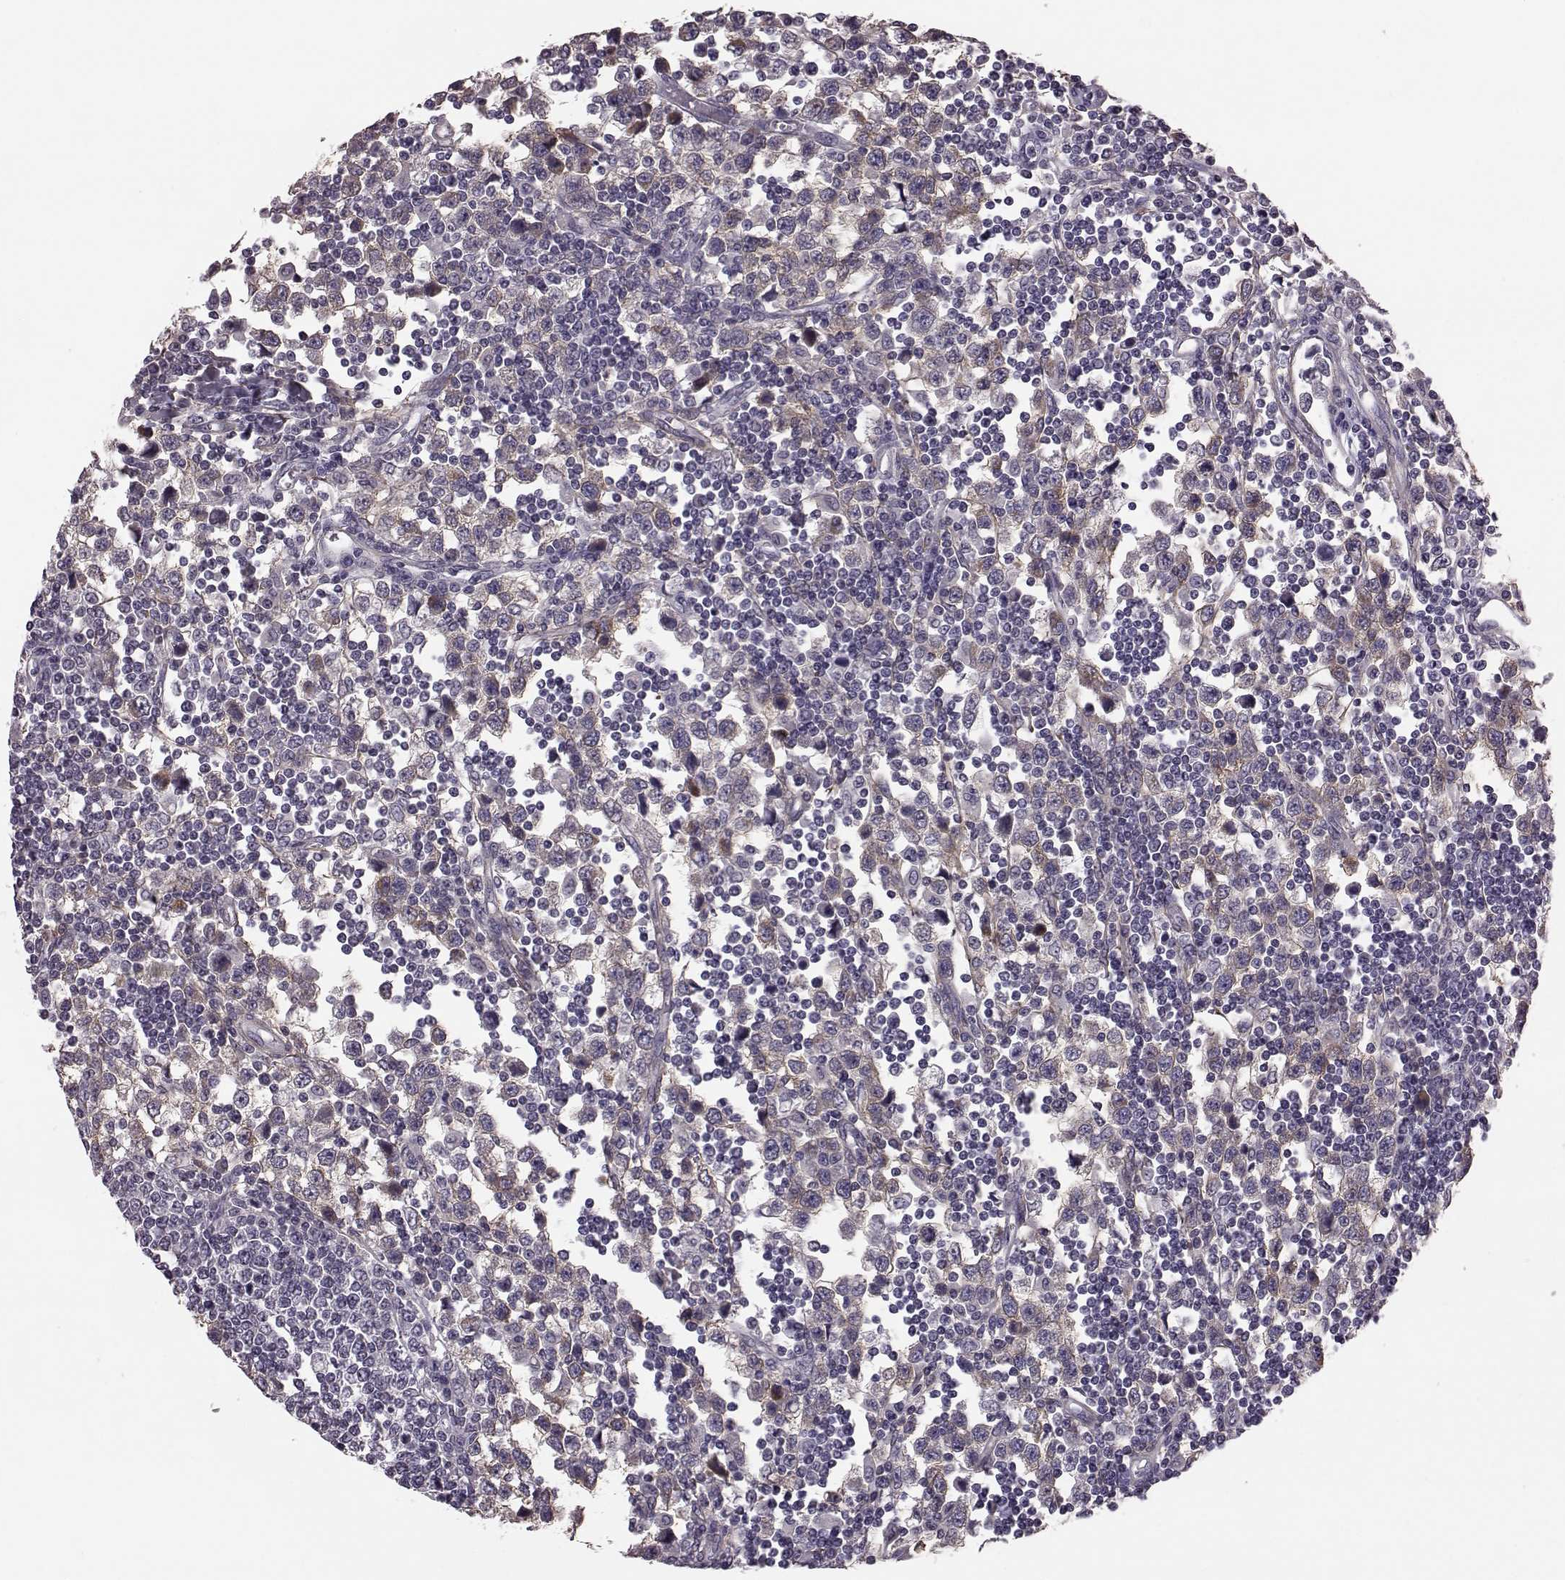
{"staining": {"intensity": "weak", "quantity": "25%-75%", "location": "cytoplasmic/membranous"}, "tissue": "testis cancer", "cell_type": "Tumor cells", "image_type": "cancer", "snomed": [{"axis": "morphology", "description": "Seminoma, NOS"}, {"axis": "topography", "description": "Testis"}], "caption": "Tumor cells show low levels of weak cytoplasmic/membranous positivity in about 25%-75% of cells in human seminoma (testis).", "gene": "GRK1", "patient": {"sex": "male", "age": 34}}